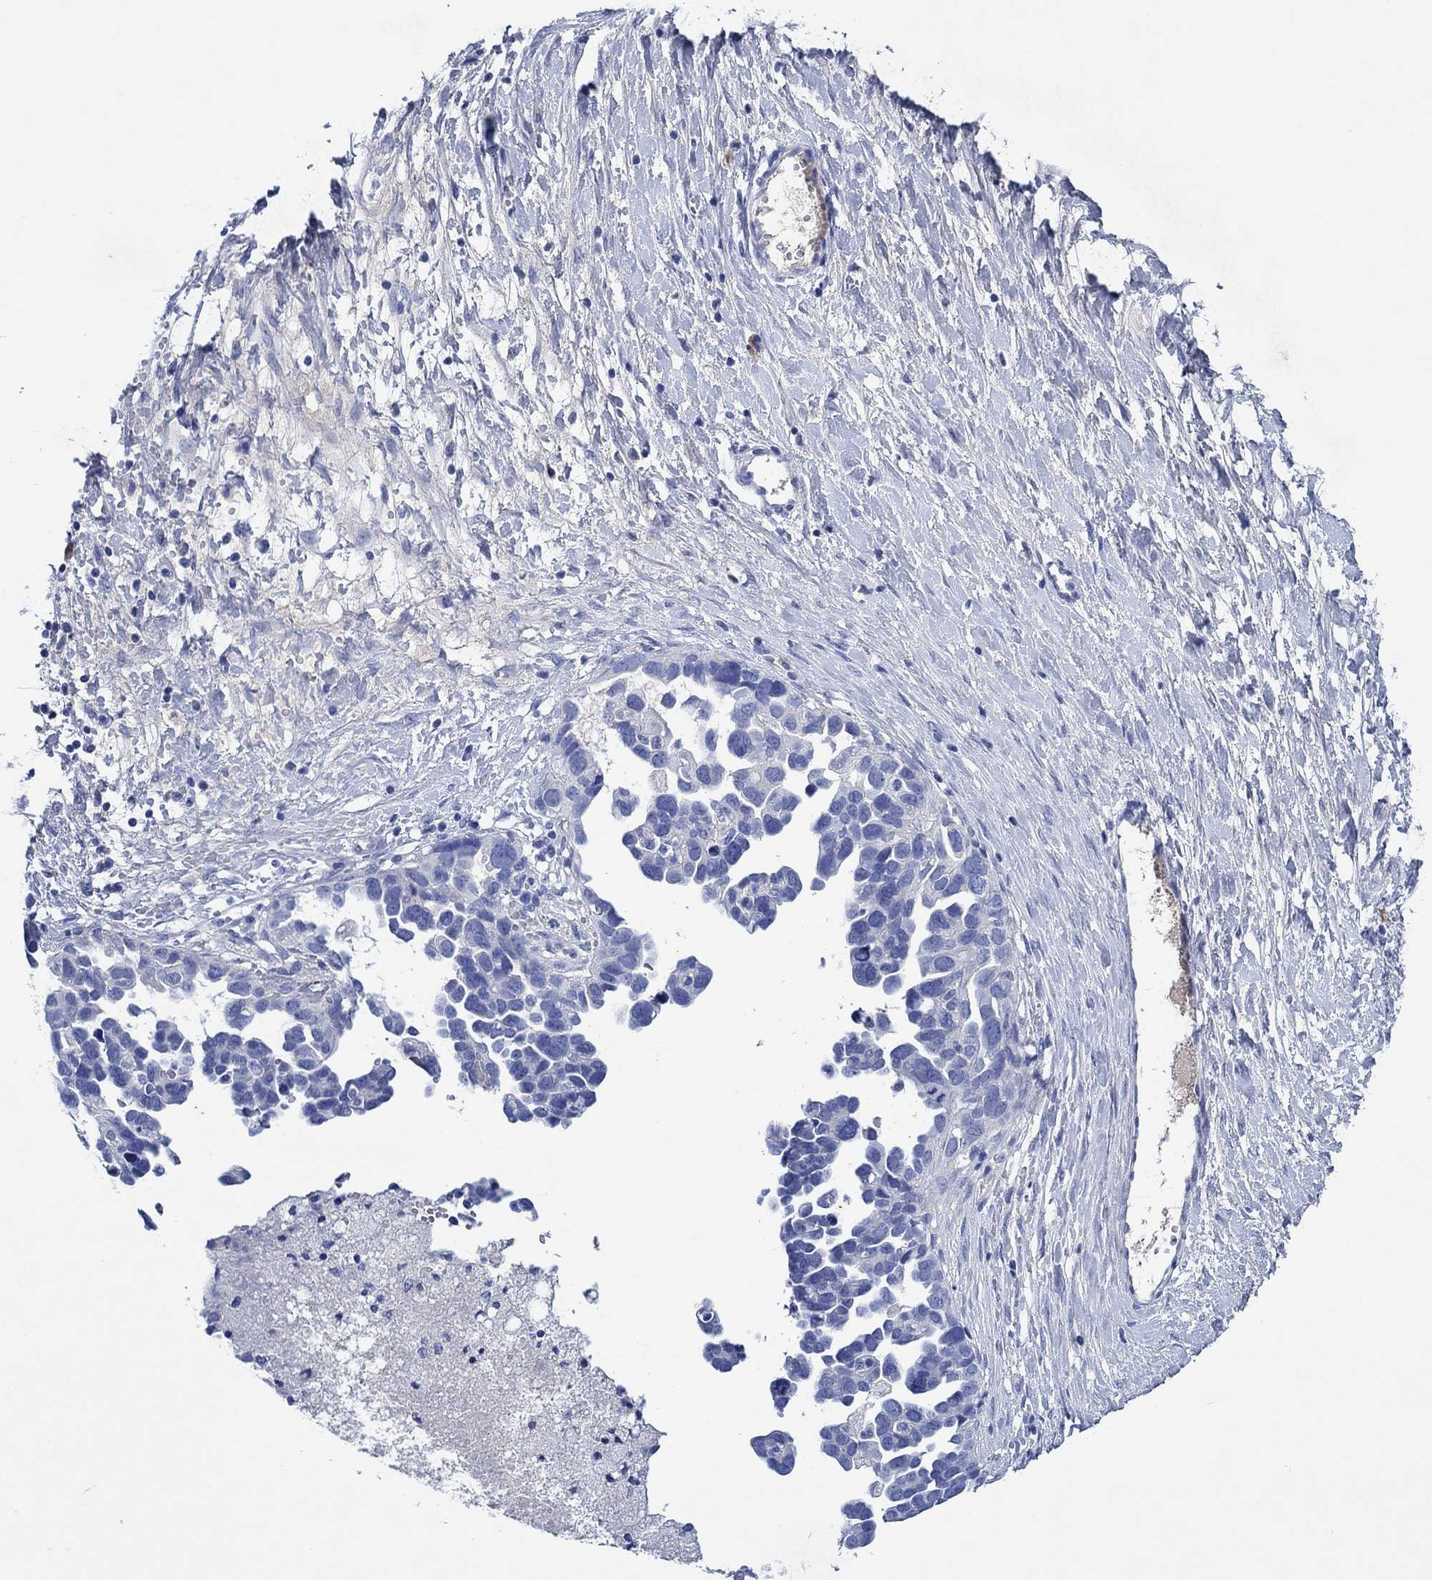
{"staining": {"intensity": "negative", "quantity": "none", "location": "none"}, "tissue": "ovarian cancer", "cell_type": "Tumor cells", "image_type": "cancer", "snomed": [{"axis": "morphology", "description": "Cystadenocarcinoma, serous, NOS"}, {"axis": "topography", "description": "Ovary"}], "caption": "Tumor cells are negative for protein expression in human ovarian cancer (serous cystadenocarcinoma). (DAB immunohistochemistry, high magnification).", "gene": "CPNE6", "patient": {"sex": "female", "age": 54}}